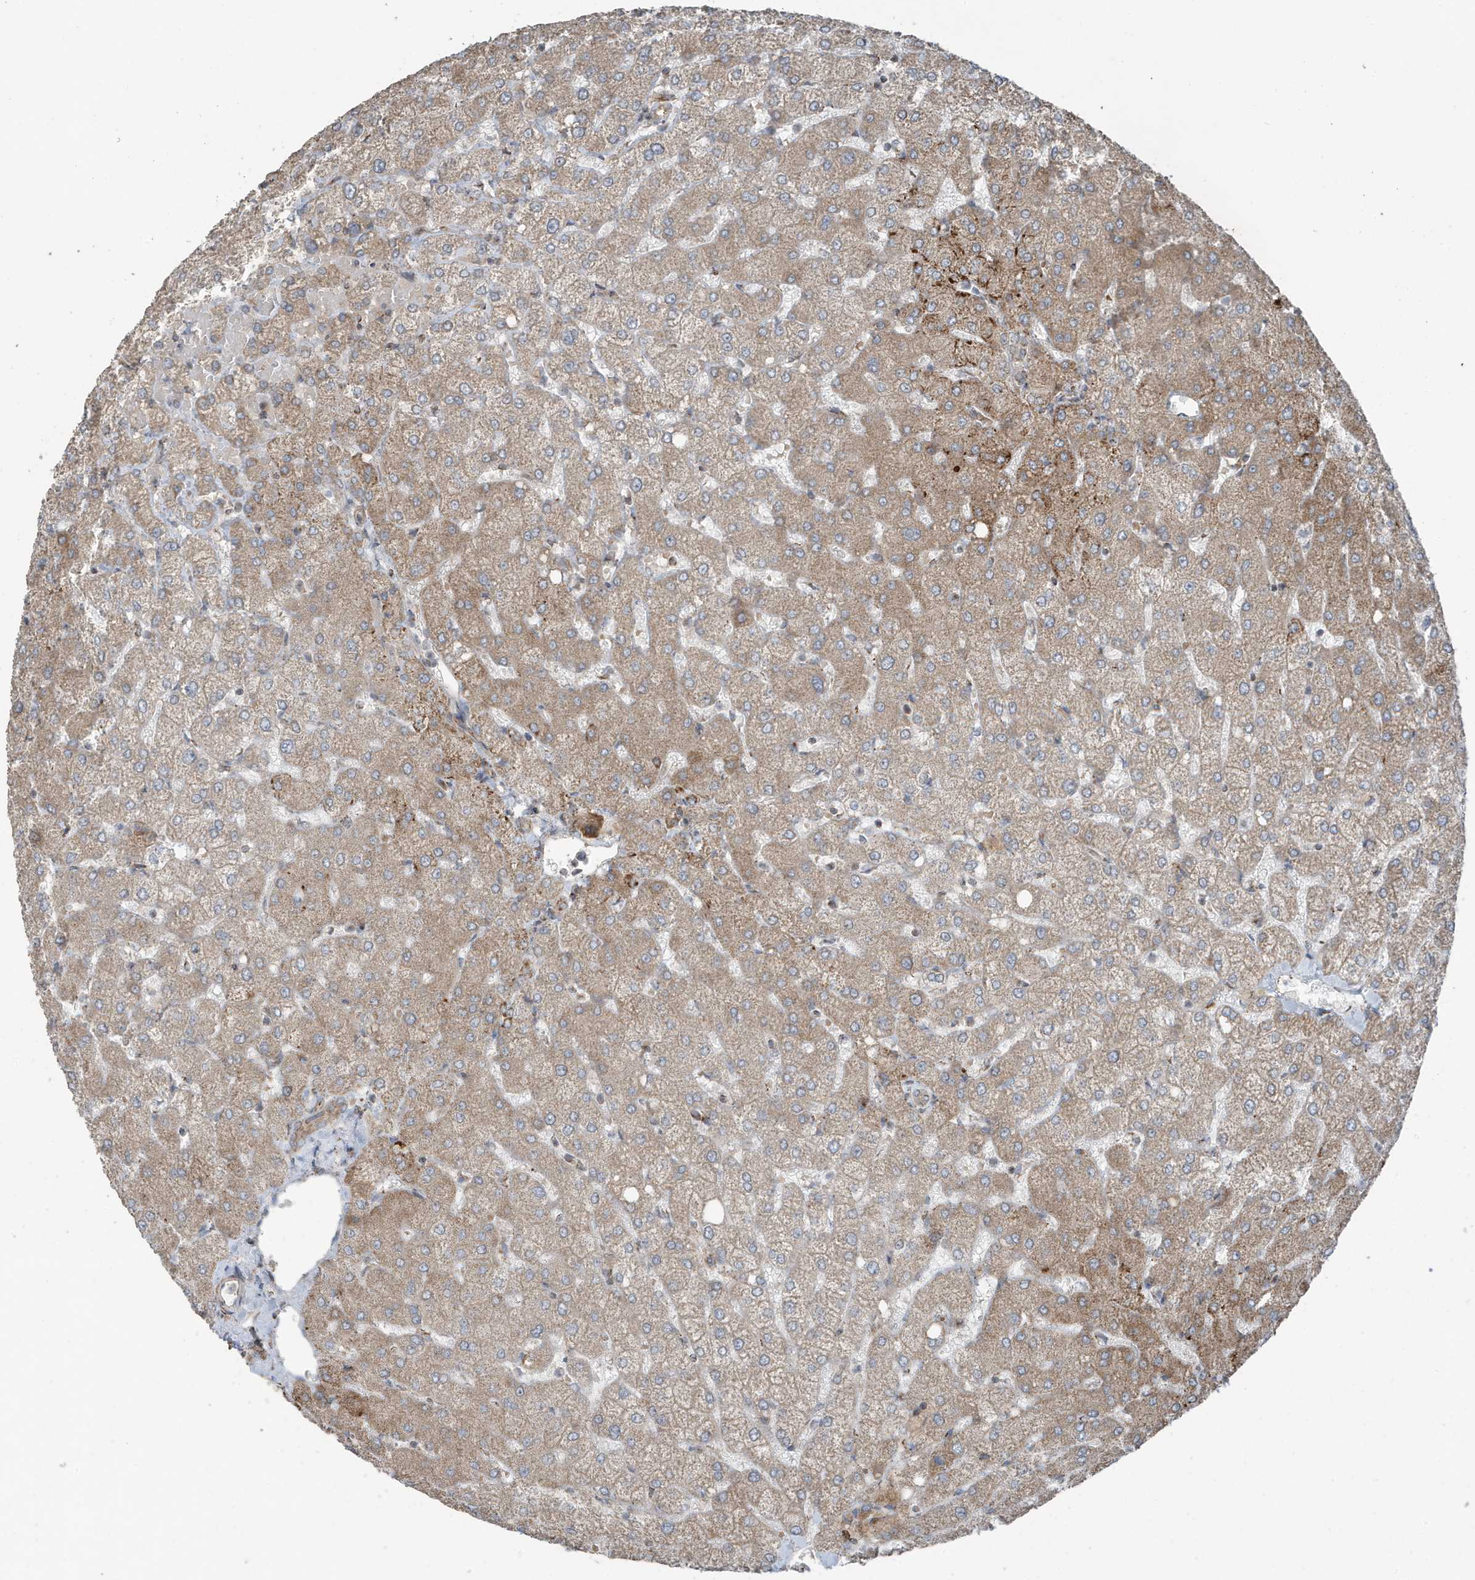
{"staining": {"intensity": "moderate", "quantity": ">75%", "location": "cytoplasmic/membranous"}, "tissue": "liver", "cell_type": "Cholangiocytes", "image_type": "normal", "snomed": [{"axis": "morphology", "description": "Normal tissue, NOS"}, {"axis": "topography", "description": "Liver"}], "caption": "Human liver stained with a brown dye shows moderate cytoplasmic/membranous positive expression in about >75% of cholangiocytes.", "gene": "GOLGA4", "patient": {"sex": "female", "age": 54}}